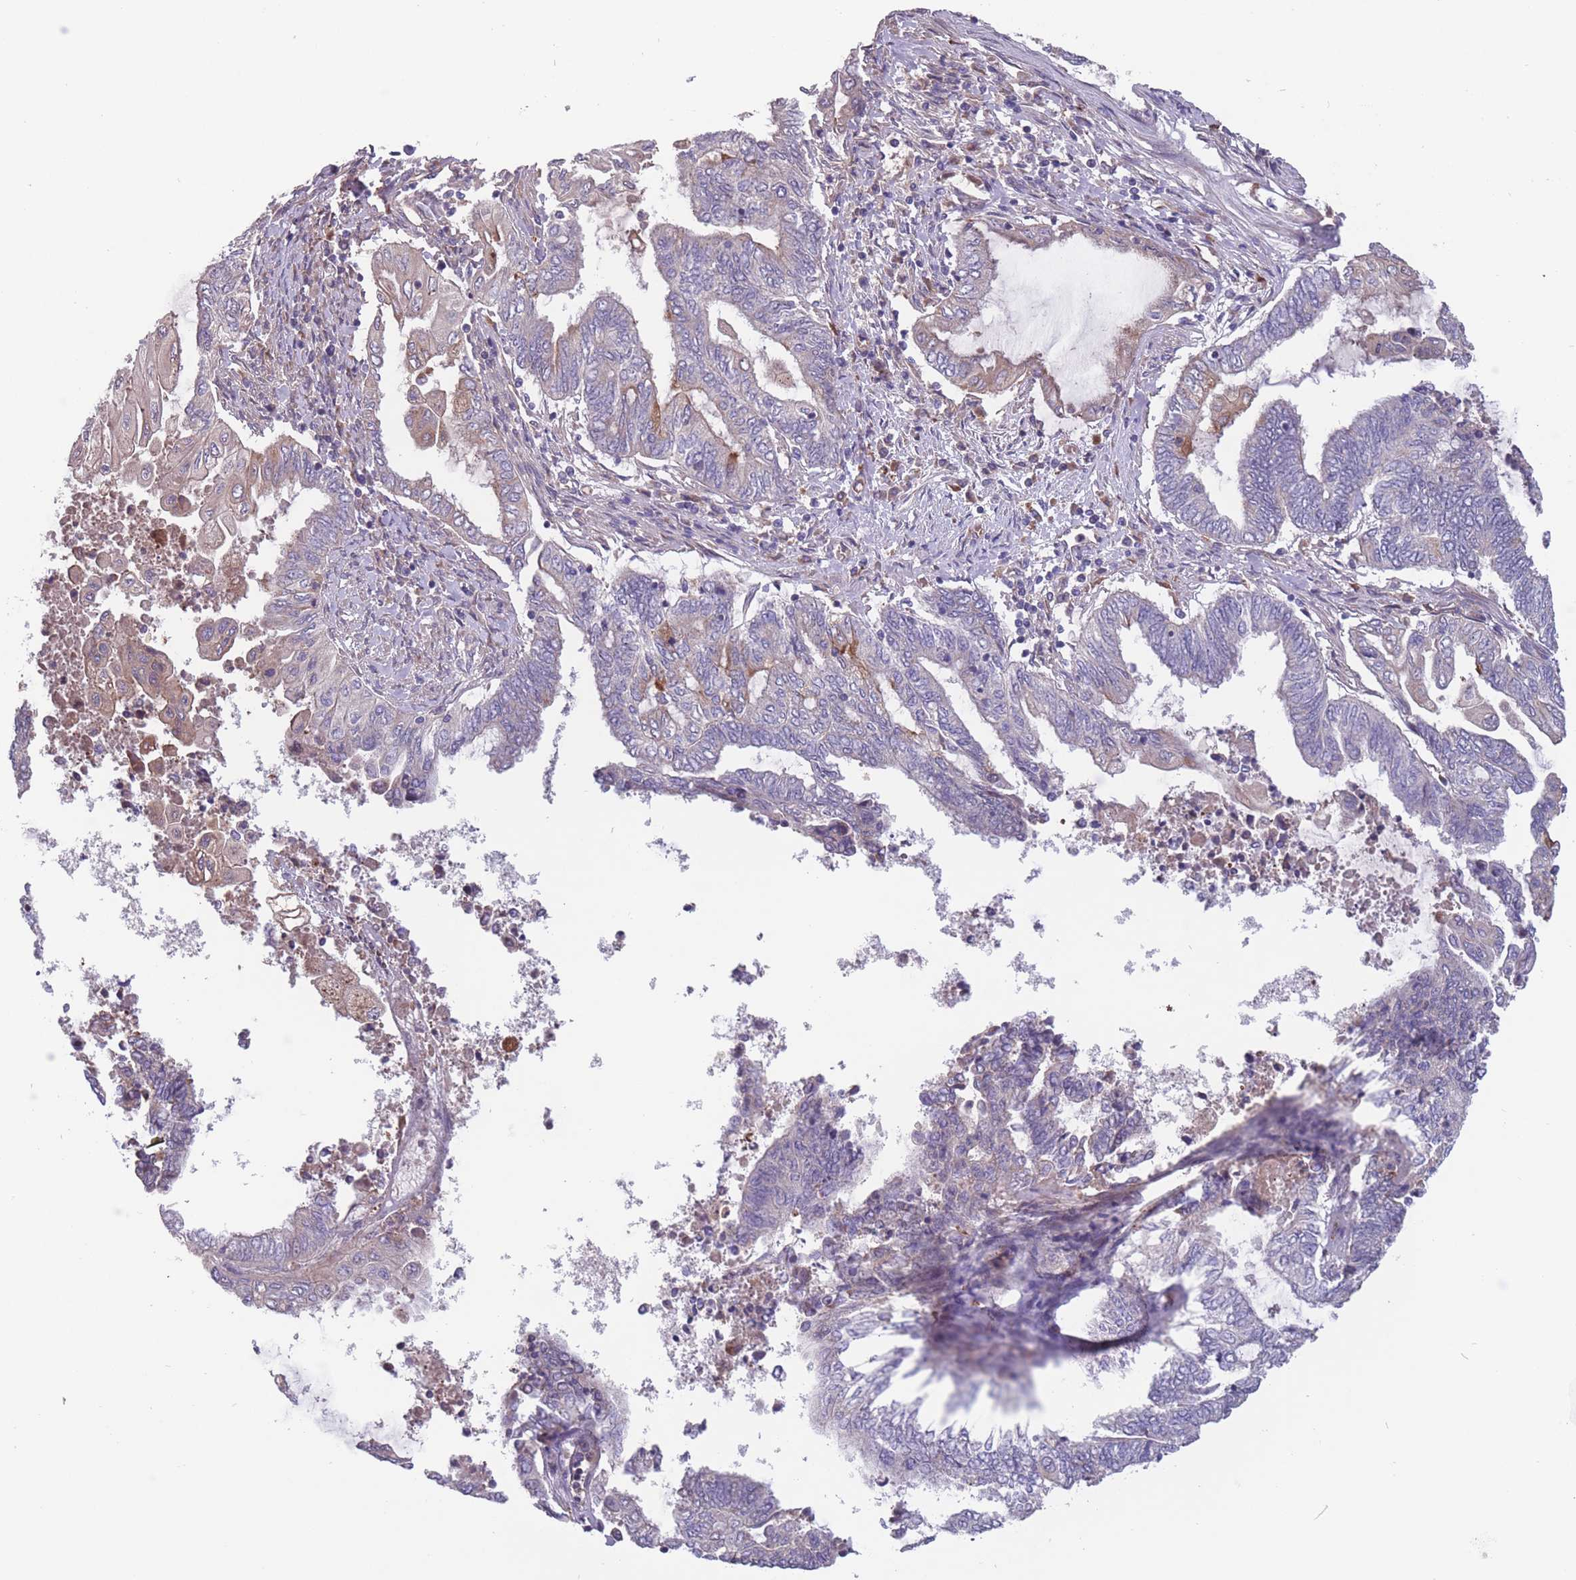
{"staining": {"intensity": "weak", "quantity": "<25%", "location": "cytoplasmic/membranous"}, "tissue": "endometrial cancer", "cell_type": "Tumor cells", "image_type": "cancer", "snomed": [{"axis": "morphology", "description": "Adenocarcinoma, NOS"}, {"axis": "topography", "description": "Uterus"}, {"axis": "topography", "description": "Endometrium"}], "caption": "The image reveals no staining of tumor cells in adenocarcinoma (endometrial).", "gene": "ITPKC", "patient": {"sex": "female", "age": 70}}